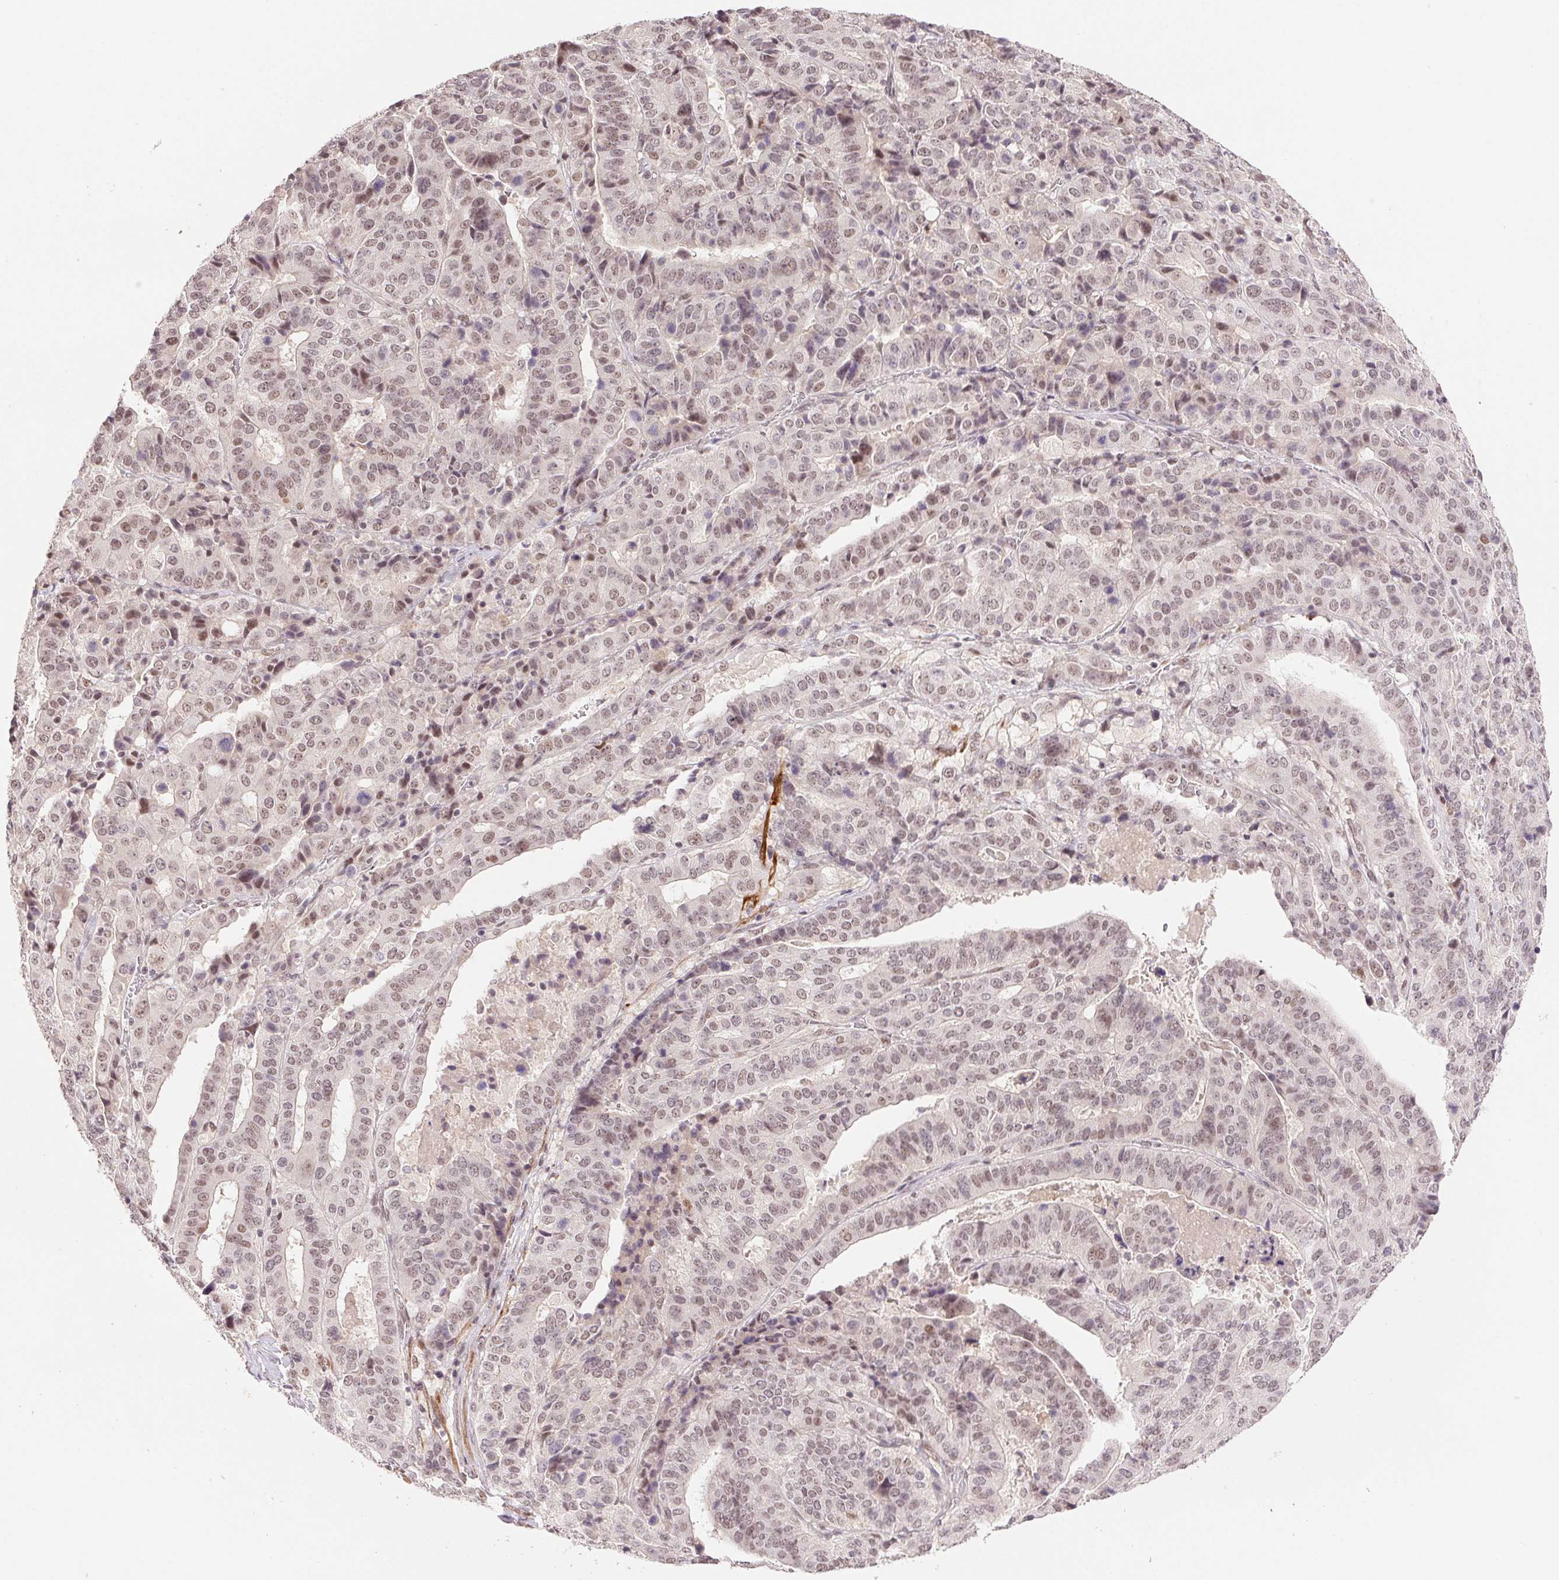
{"staining": {"intensity": "moderate", "quantity": "25%-75%", "location": "nuclear"}, "tissue": "stomach cancer", "cell_type": "Tumor cells", "image_type": "cancer", "snomed": [{"axis": "morphology", "description": "Adenocarcinoma, NOS"}, {"axis": "topography", "description": "Stomach"}], "caption": "This is an image of immunohistochemistry staining of stomach cancer (adenocarcinoma), which shows moderate positivity in the nuclear of tumor cells.", "gene": "PRPF18", "patient": {"sex": "male", "age": 48}}